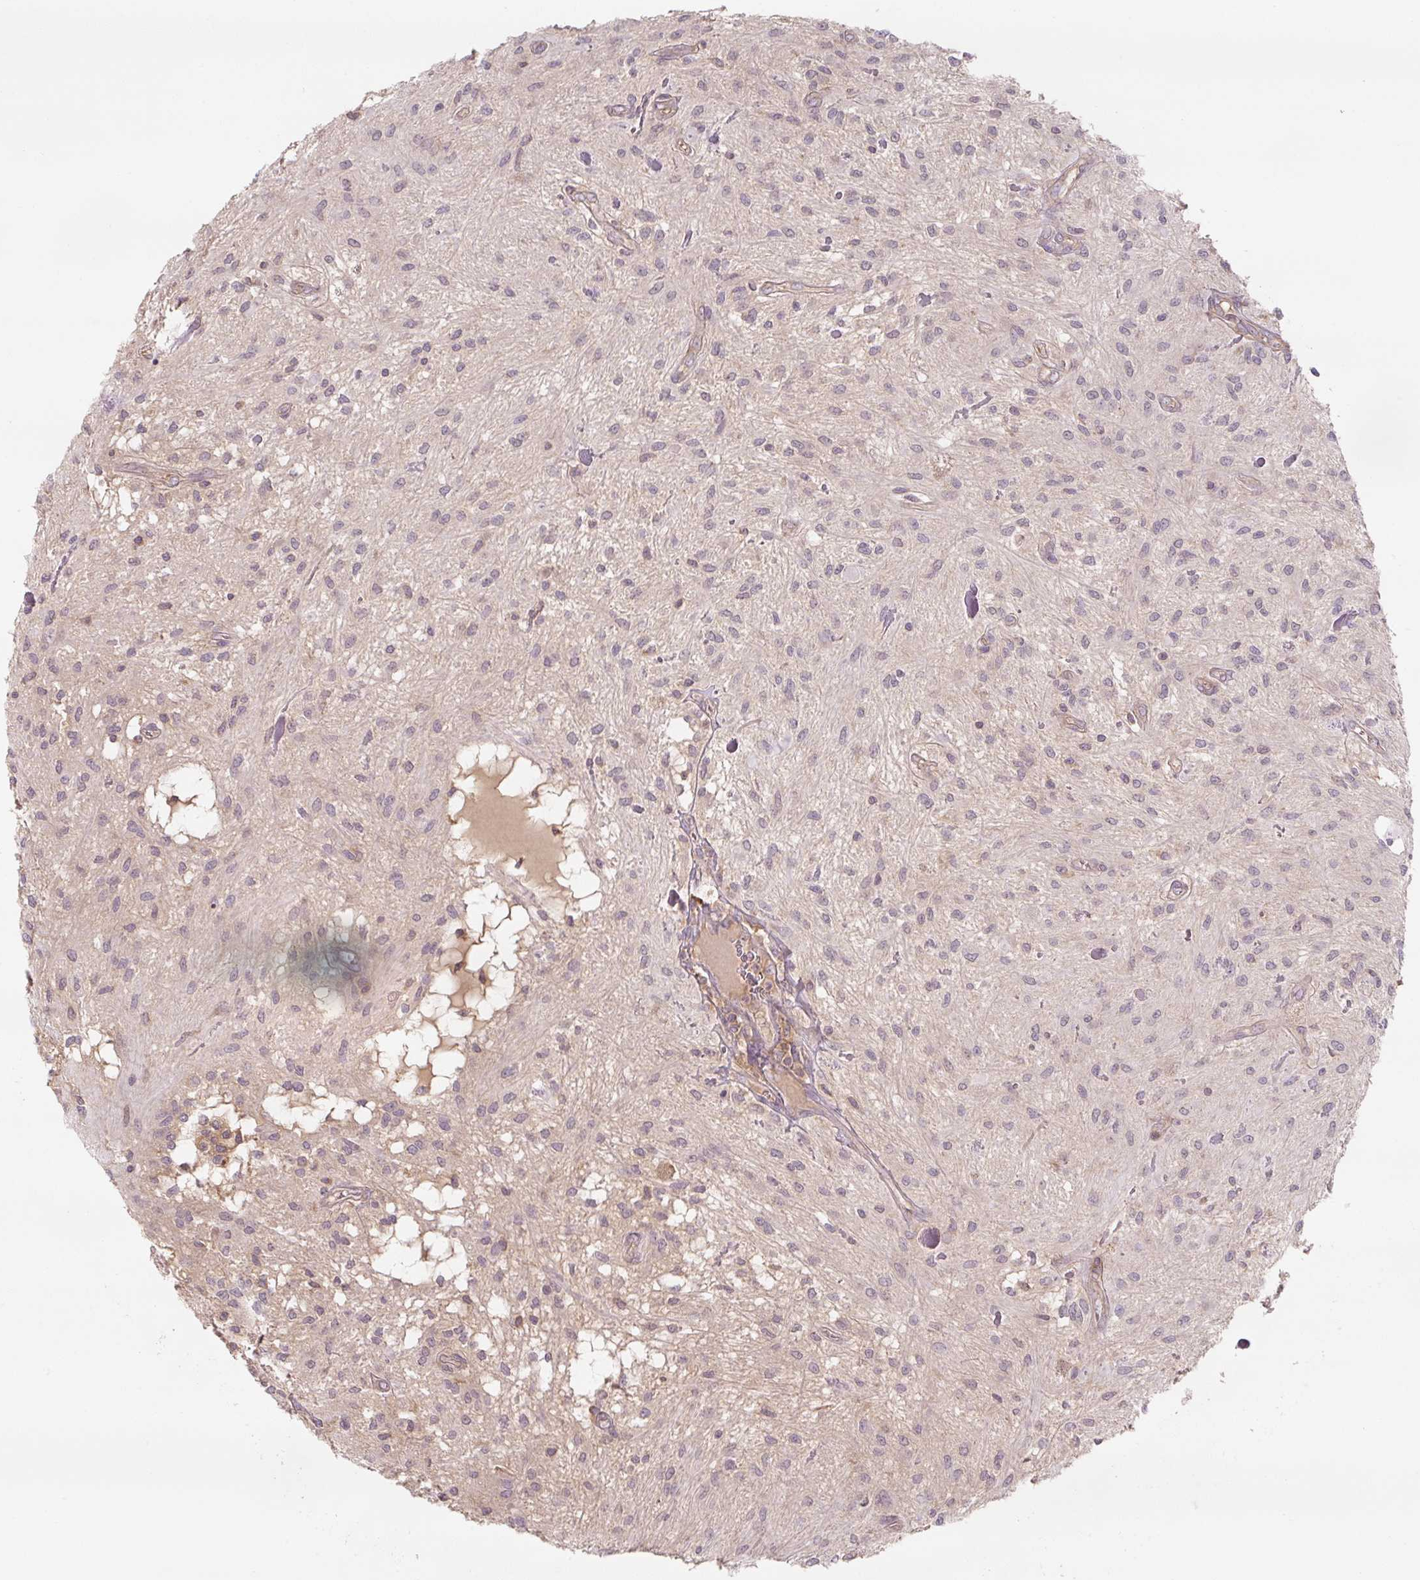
{"staining": {"intensity": "negative", "quantity": "none", "location": "none"}, "tissue": "glioma", "cell_type": "Tumor cells", "image_type": "cancer", "snomed": [{"axis": "morphology", "description": "Glioma, malignant, Low grade"}, {"axis": "topography", "description": "Cerebellum"}], "caption": "IHC of human malignant glioma (low-grade) exhibits no expression in tumor cells.", "gene": "C2orf73", "patient": {"sex": "female", "age": 14}}